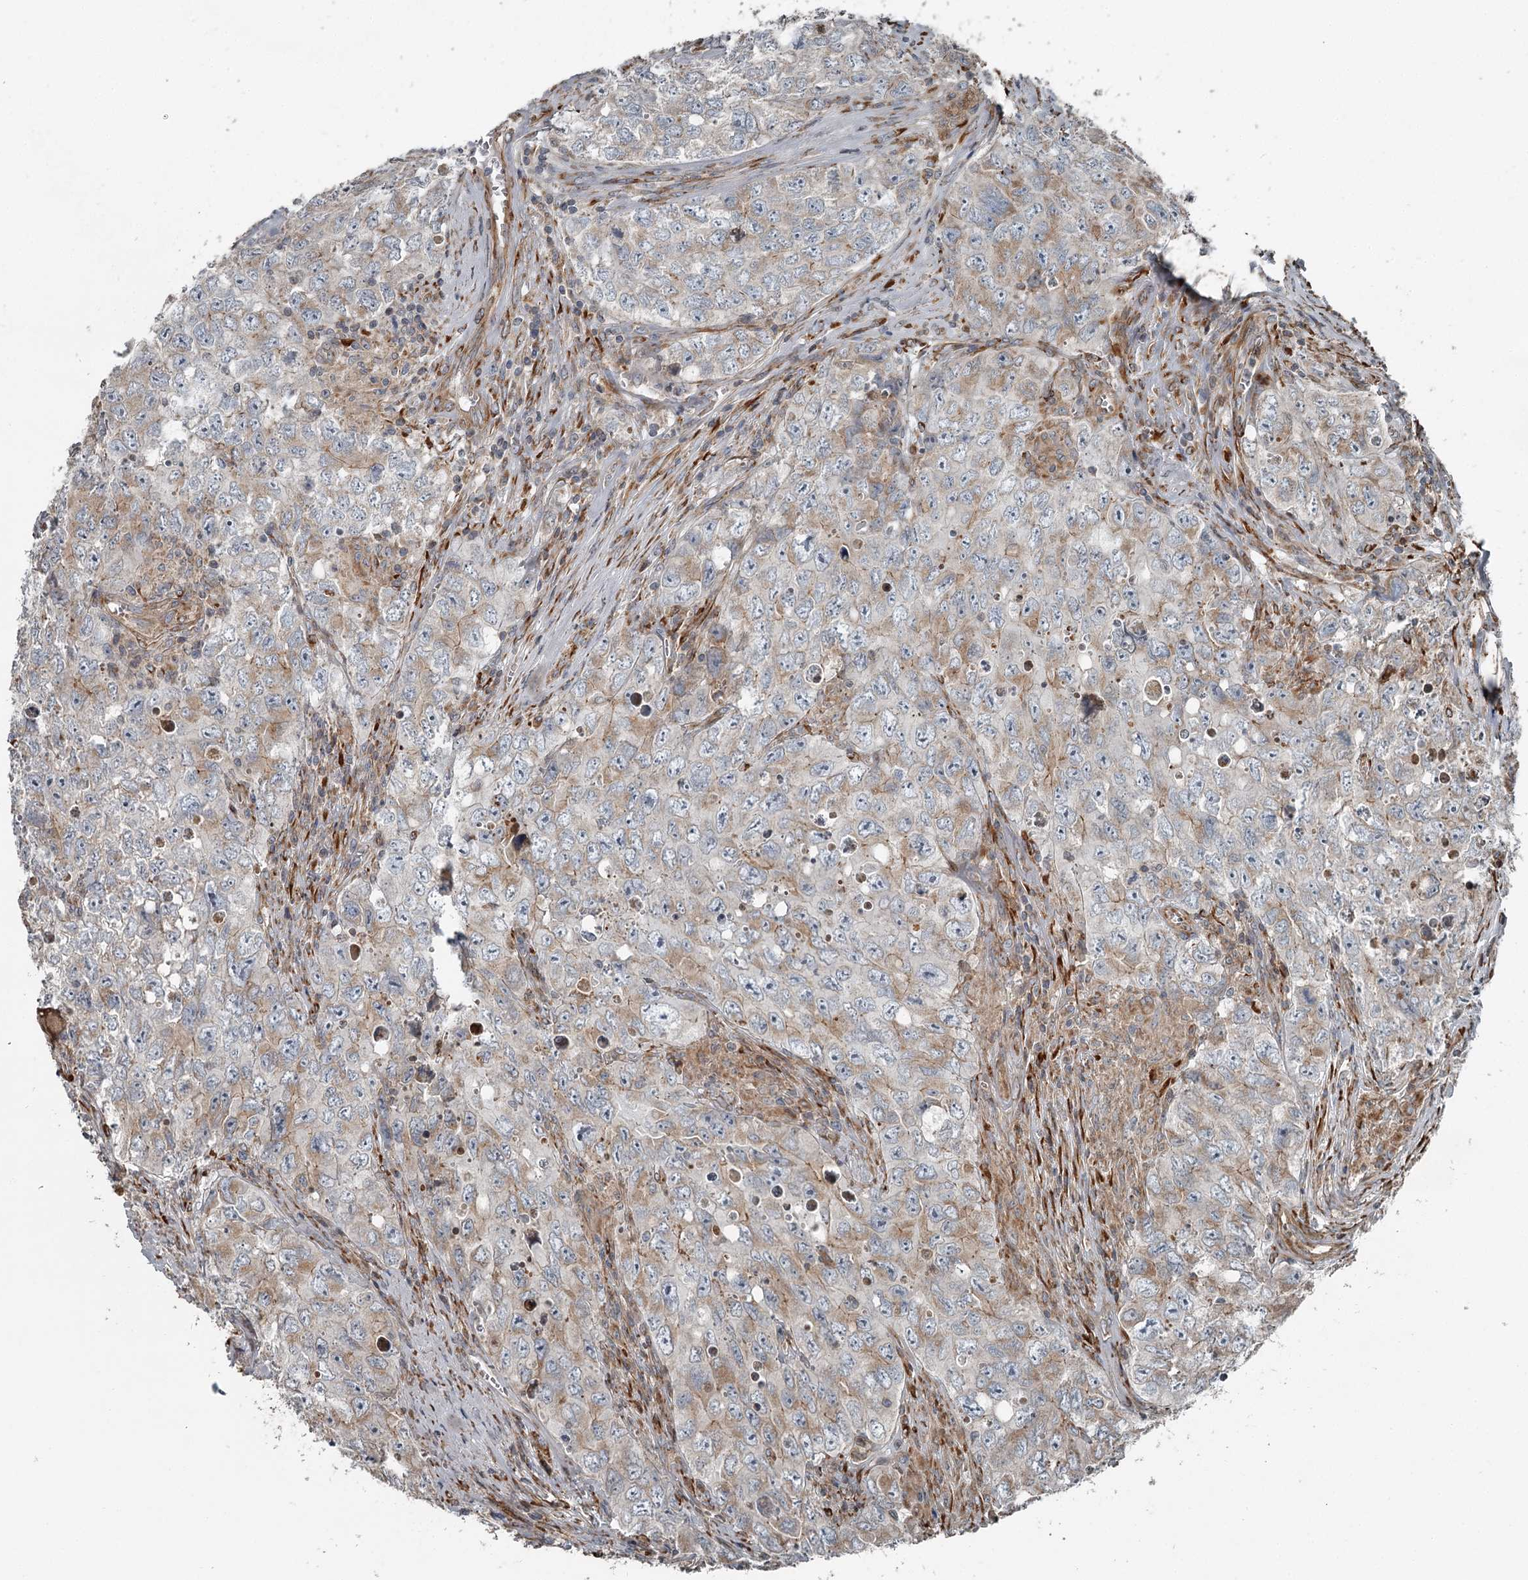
{"staining": {"intensity": "weak", "quantity": "<25%", "location": "cytoplasmic/membranous"}, "tissue": "testis cancer", "cell_type": "Tumor cells", "image_type": "cancer", "snomed": [{"axis": "morphology", "description": "Seminoma, NOS"}, {"axis": "morphology", "description": "Carcinoma, Embryonal, NOS"}, {"axis": "topography", "description": "Testis"}], "caption": "IHC of testis cancer (seminoma) displays no expression in tumor cells.", "gene": "RASSF8", "patient": {"sex": "male", "age": 43}}